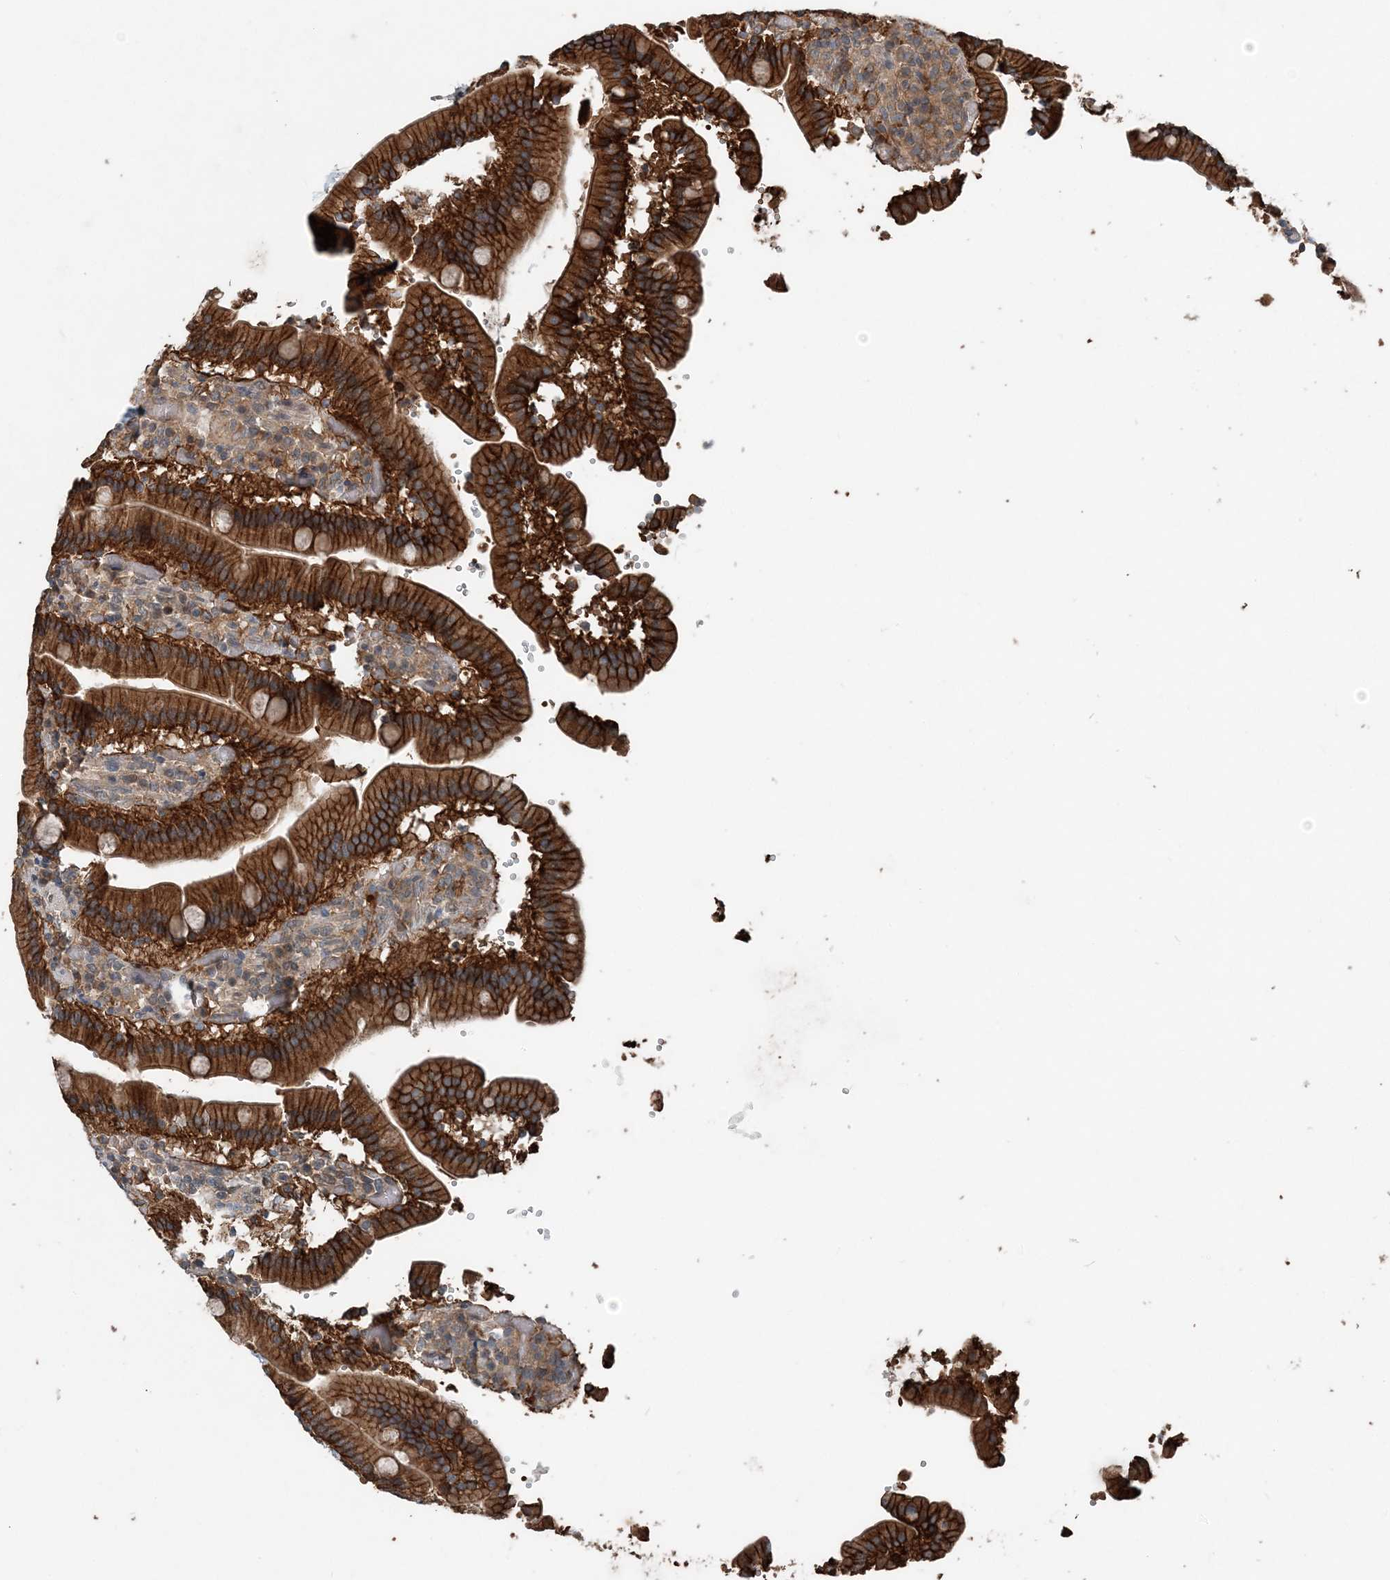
{"staining": {"intensity": "strong", "quantity": ">75%", "location": "cytoplasmic/membranous"}, "tissue": "duodenum", "cell_type": "Glandular cells", "image_type": "normal", "snomed": [{"axis": "morphology", "description": "Normal tissue, NOS"}, {"axis": "topography", "description": "Duodenum"}], "caption": "High-magnification brightfield microscopy of benign duodenum stained with DAB (3,3'-diaminobenzidine) (brown) and counterstained with hematoxylin (blue). glandular cells exhibit strong cytoplasmic/membranous positivity is seen in about>75% of cells. (Stains: DAB (3,3'-diaminobenzidine) in brown, nuclei in blue, Microscopy: brightfield microscopy at high magnification).", "gene": "SMPD3", "patient": {"sex": "female", "age": 62}}